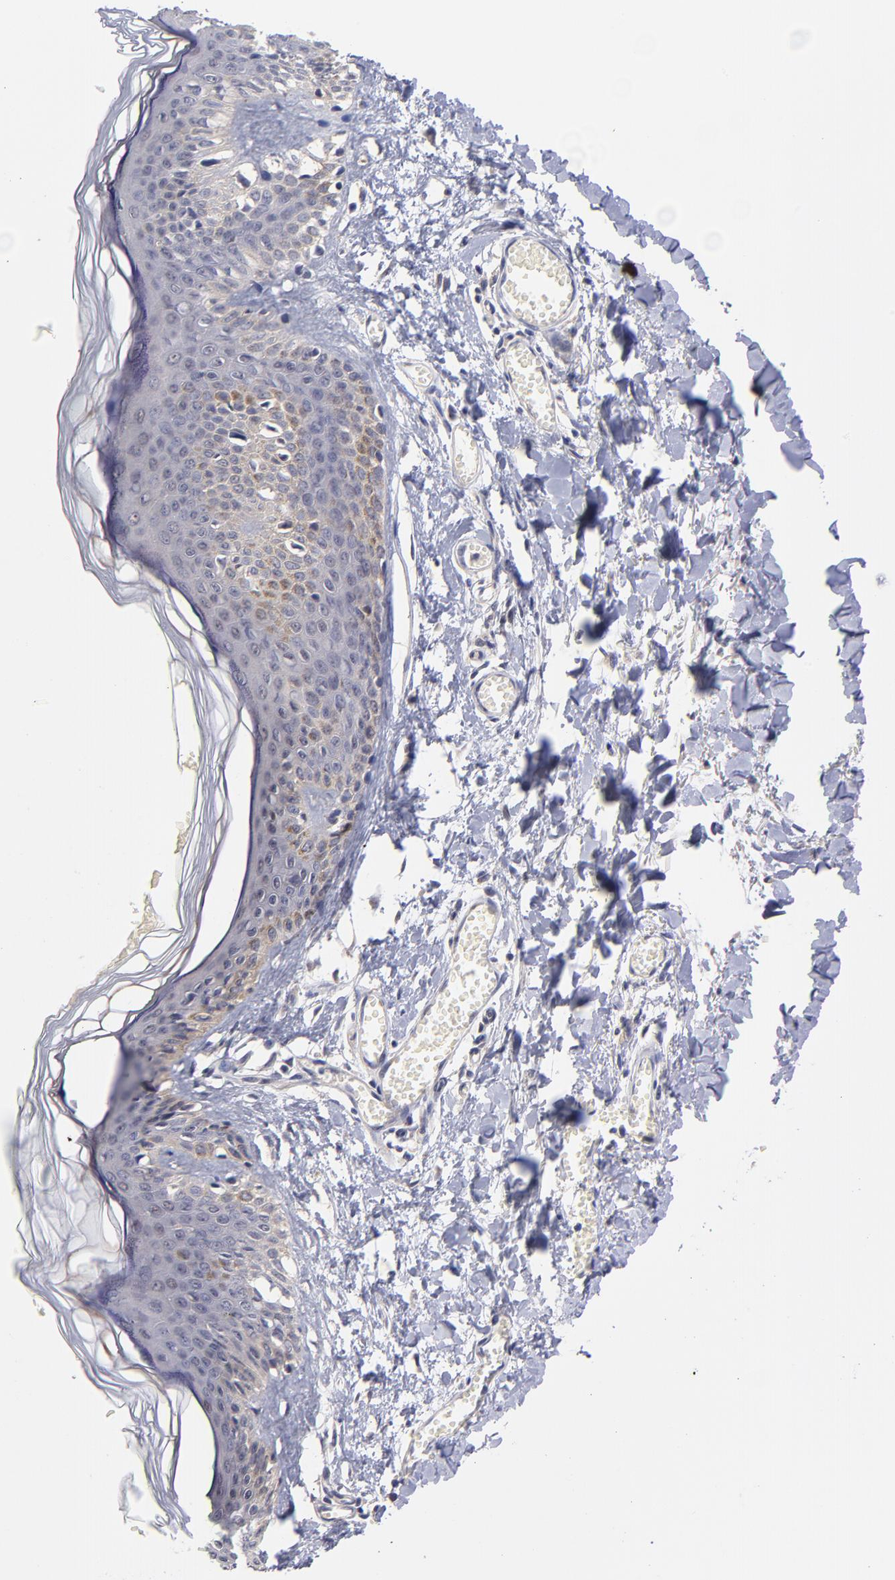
{"staining": {"intensity": "negative", "quantity": "none", "location": "none"}, "tissue": "skin", "cell_type": "Fibroblasts", "image_type": "normal", "snomed": [{"axis": "morphology", "description": "Normal tissue, NOS"}, {"axis": "morphology", "description": "Sarcoma, NOS"}, {"axis": "topography", "description": "Skin"}, {"axis": "topography", "description": "Soft tissue"}], "caption": "Immunohistochemical staining of benign human skin demonstrates no significant staining in fibroblasts.", "gene": "UBE2E2", "patient": {"sex": "female", "age": 51}}